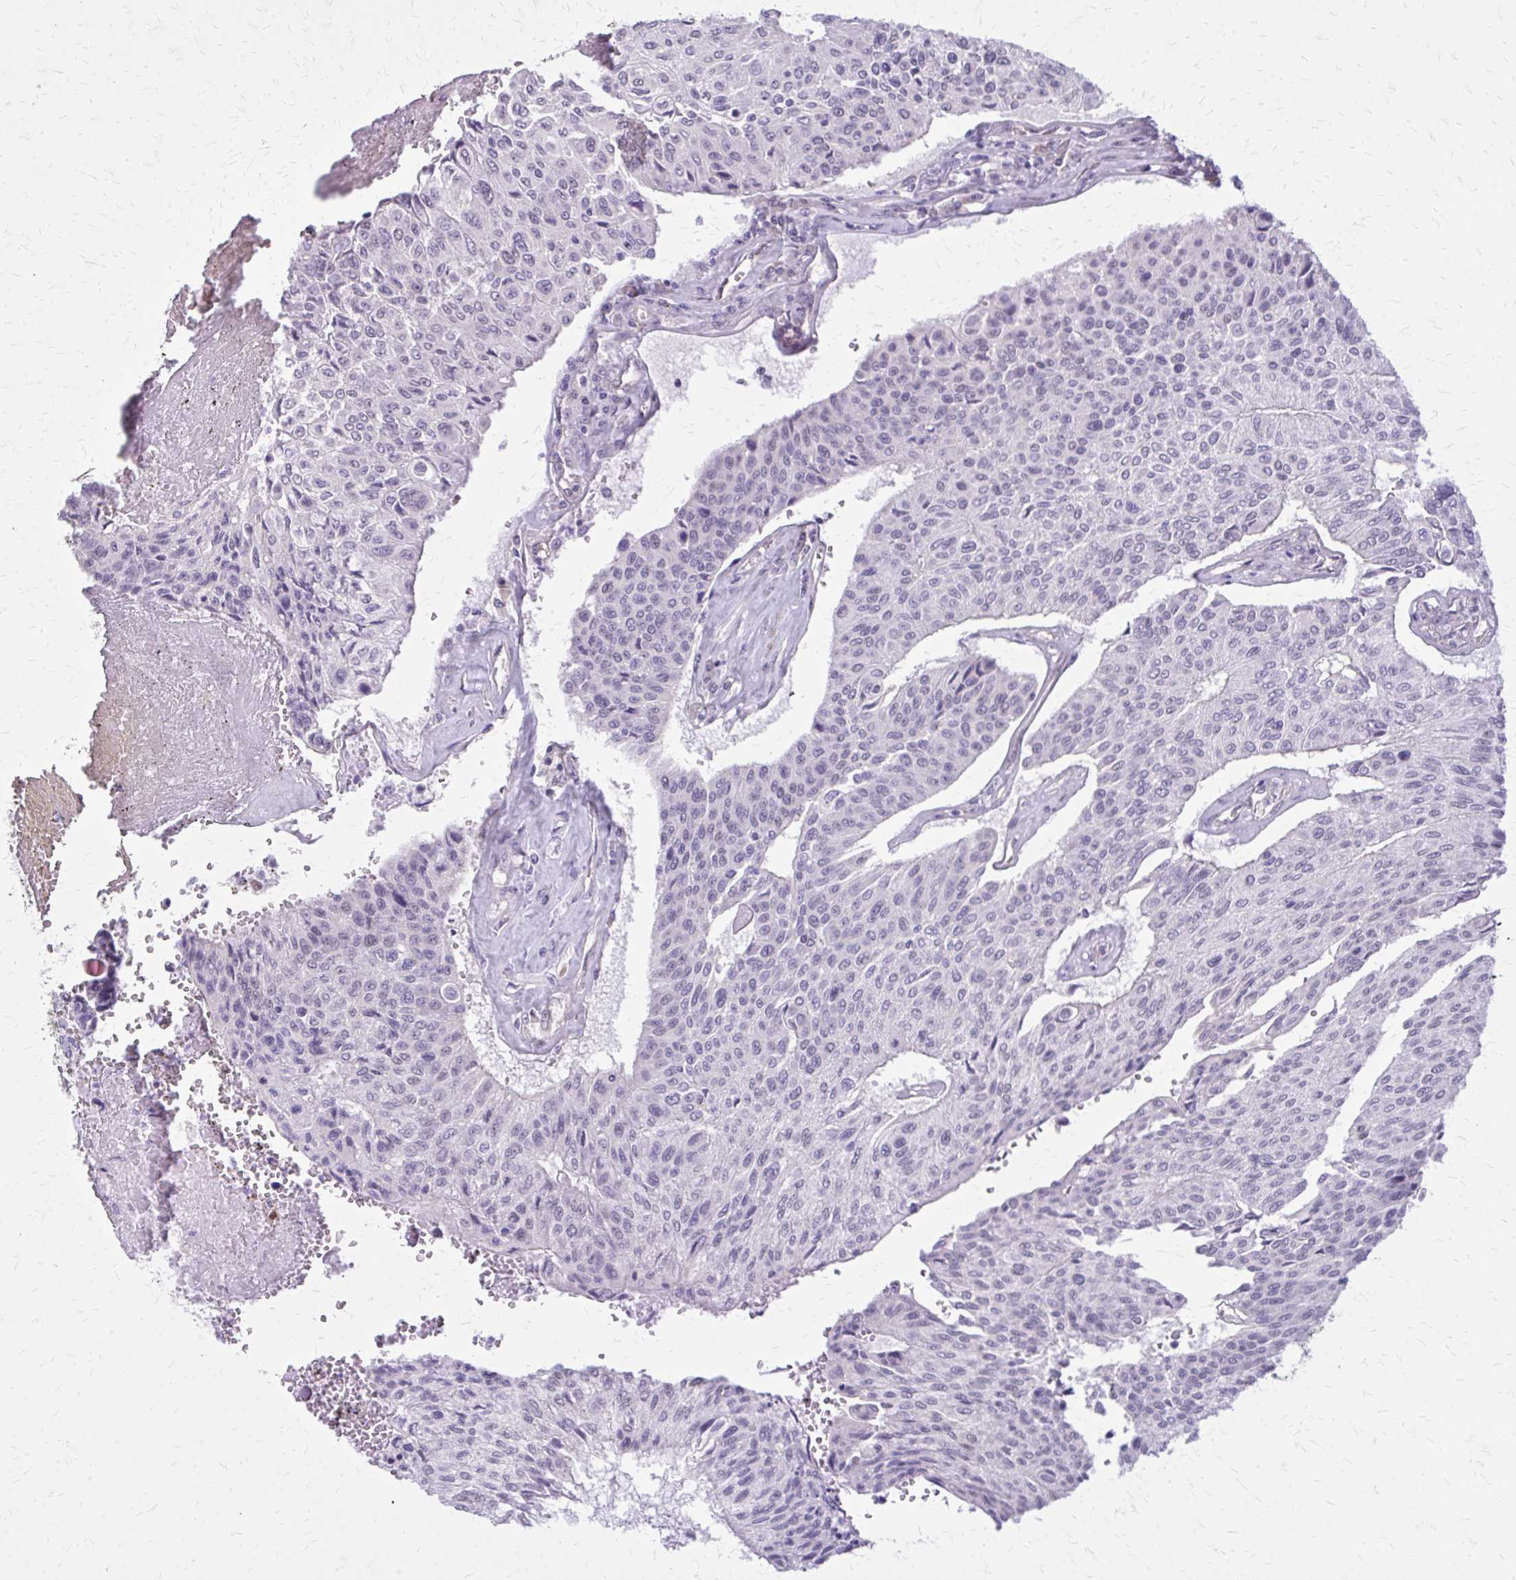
{"staining": {"intensity": "negative", "quantity": "none", "location": "none"}, "tissue": "urothelial cancer", "cell_type": "Tumor cells", "image_type": "cancer", "snomed": [{"axis": "morphology", "description": "Urothelial carcinoma, High grade"}, {"axis": "topography", "description": "Urinary bladder"}], "caption": "Immunohistochemistry of urothelial cancer demonstrates no staining in tumor cells.", "gene": "PLCB1", "patient": {"sex": "male", "age": 66}}